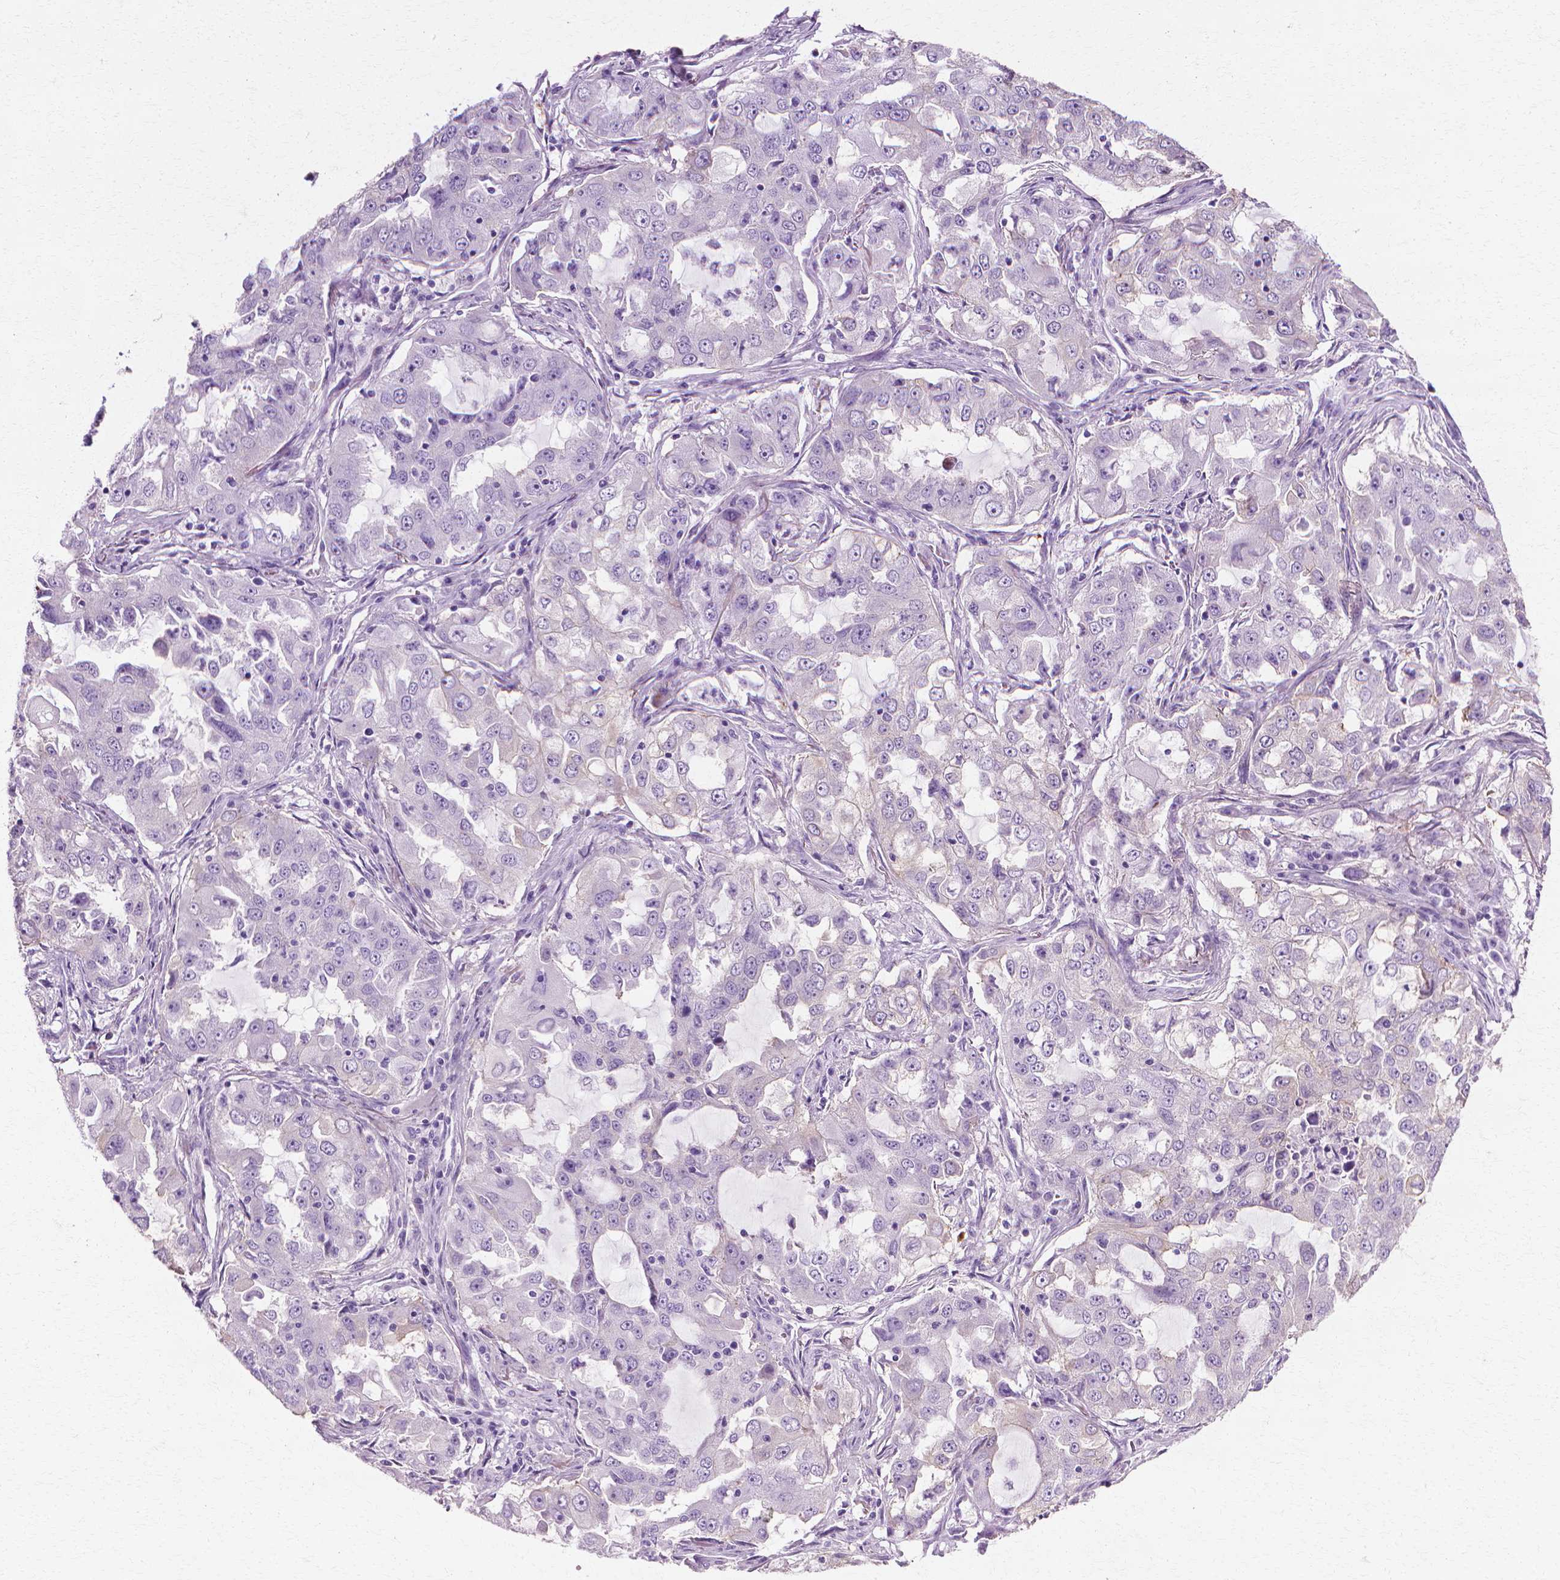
{"staining": {"intensity": "negative", "quantity": "none", "location": "none"}, "tissue": "lung cancer", "cell_type": "Tumor cells", "image_type": "cancer", "snomed": [{"axis": "morphology", "description": "Adenocarcinoma, NOS"}, {"axis": "topography", "description": "Lung"}], "caption": "Immunohistochemistry (IHC) histopathology image of neoplastic tissue: adenocarcinoma (lung) stained with DAB reveals no significant protein staining in tumor cells. Brightfield microscopy of immunohistochemistry (IHC) stained with DAB (3,3'-diaminobenzidine) (brown) and hematoxylin (blue), captured at high magnification.", "gene": "CFAP157", "patient": {"sex": "female", "age": 61}}